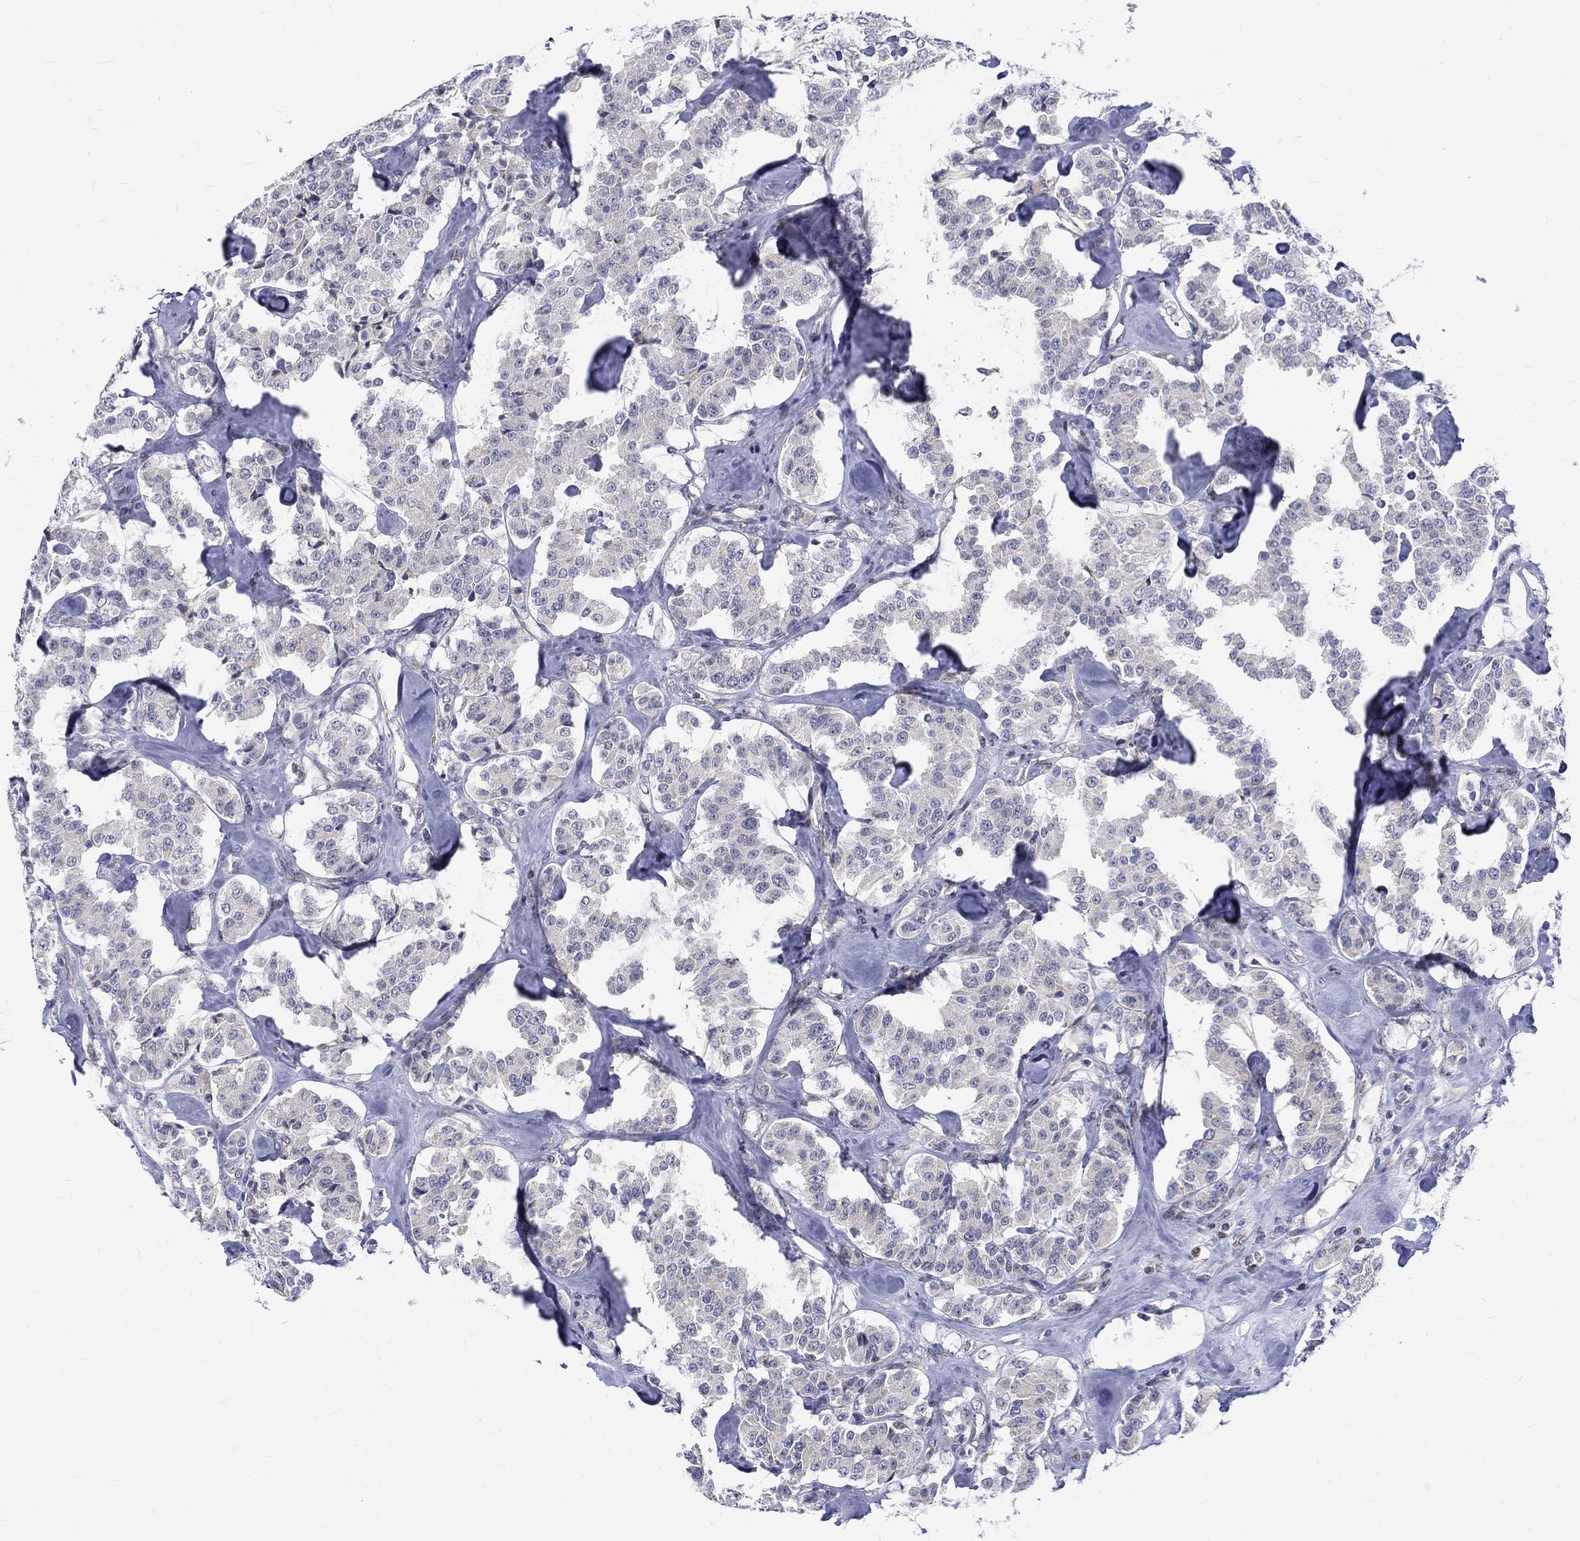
{"staining": {"intensity": "negative", "quantity": "none", "location": "none"}, "tissue": "carcinoid", "cell_type": "Tumor cells", "image_type": "cancer", "snomed": [{"axis": "morphology", "description": "Carcinoid, malignant, NOS"}, {"axis": "topography", "description": "Pancreas"}], "caption": "The photomicrograph reveals no staining of tumor cells in malignant carcinoid. (Brightfield microscopy of DAB (3,3'-diaminobenzidine) immunohistochemistry at high magnification).", "gene": "ST6GALNAC1", "patient": {"sex": "male", "age": 41}}